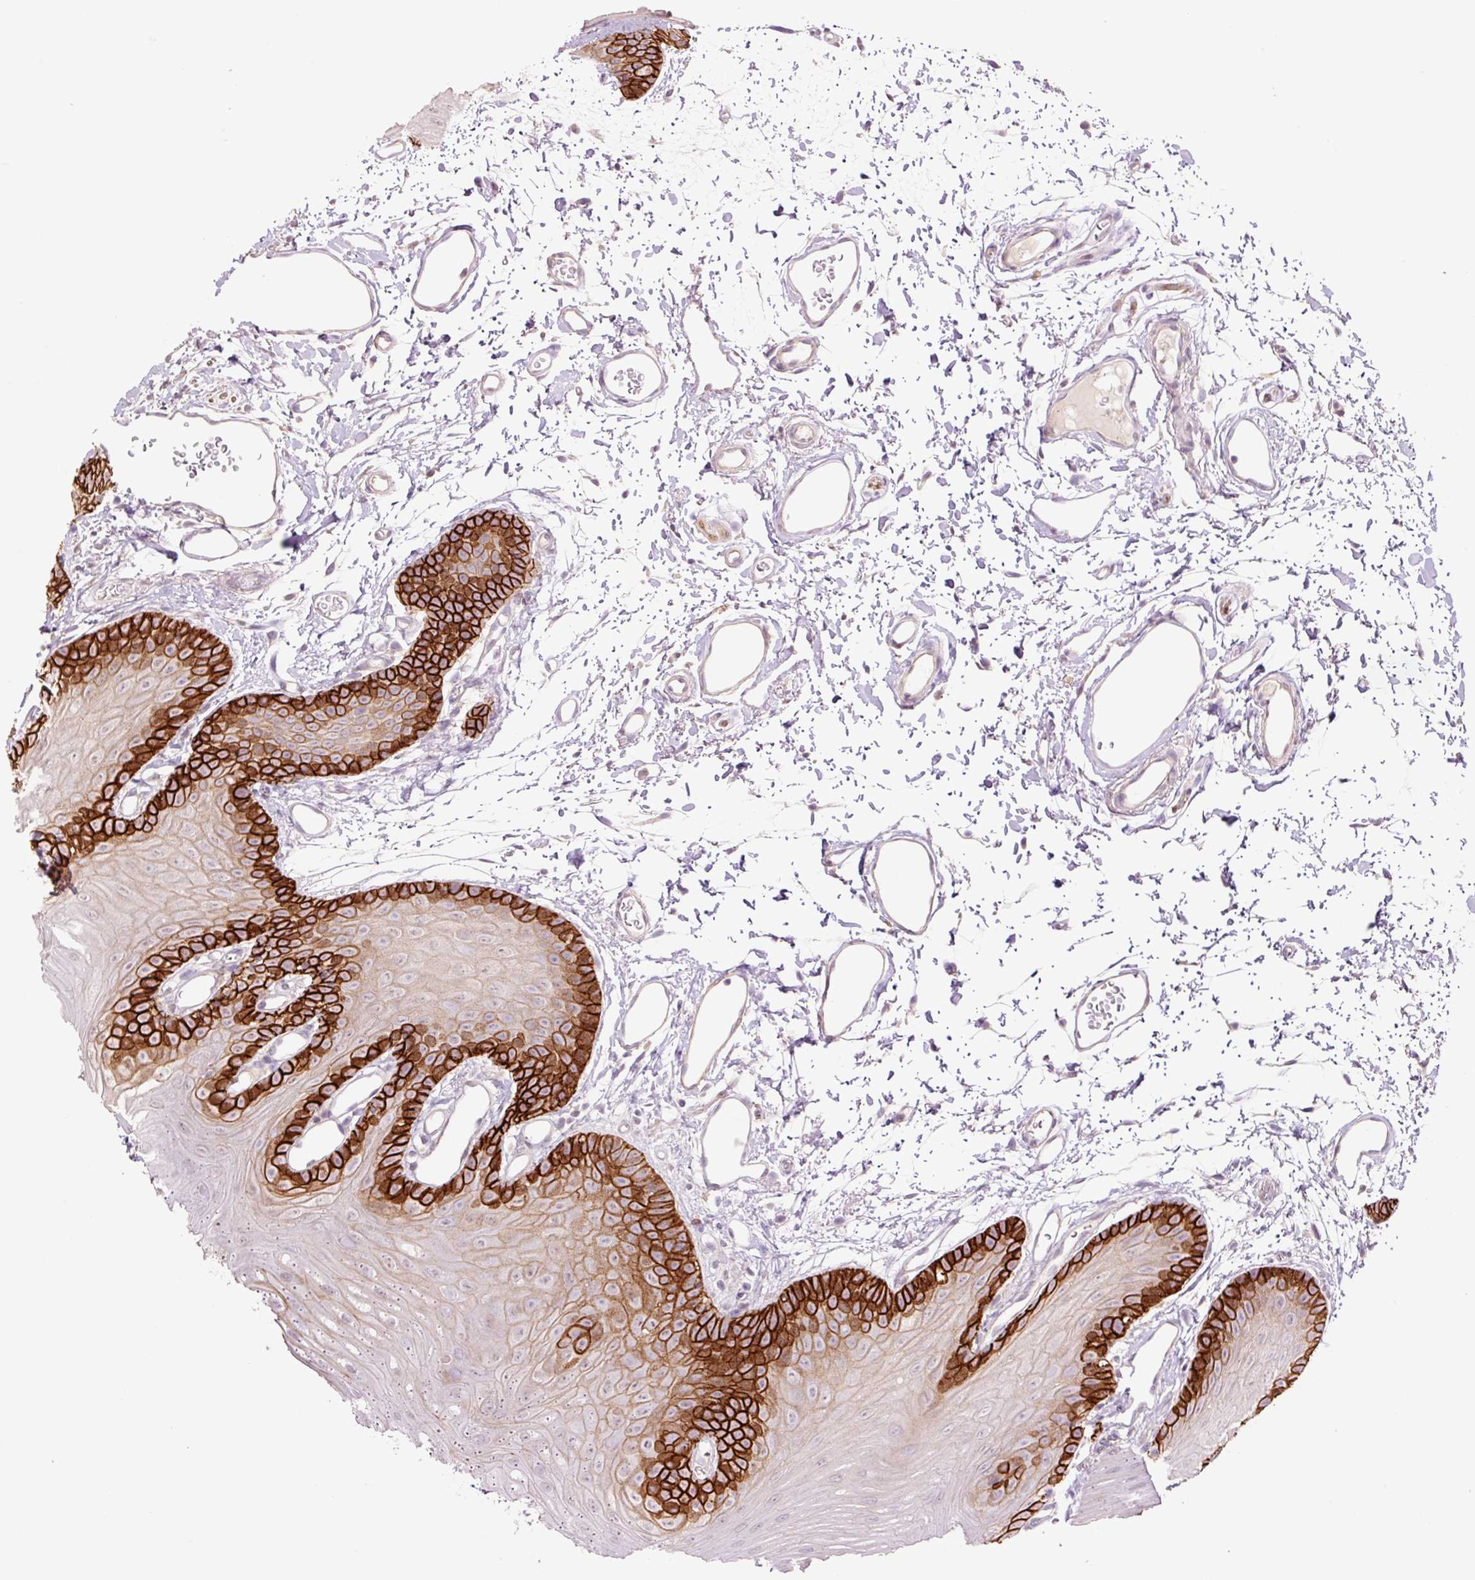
{"staining": {"intensity": "strong", "quantity": "25%-75%", "location": "cytoplasmic/membranous"}, "tissue": "oral mucosa", "cell_type": "Squamous epithelial cells", "image_type": "normal", "snomed": [{"axis": "morphology", "description": "Normal tissue, NOS"}, {"axis": "morphology", "description": "Squamous cell carcinoma, NOS"}, {"axis": "topography", "description": "Oral tissue"}, {"axis": "topography", "description": "Head-Neck"}], "caption": "Brown immunohistochemical staining in benign oral mucosa demonstrates strong cytoplasmic/membranous staining in about 25%-75% of squamous epithelial cells.", "gene": "SLC1A4", "patient": {"sex": "female", "age": 81}}